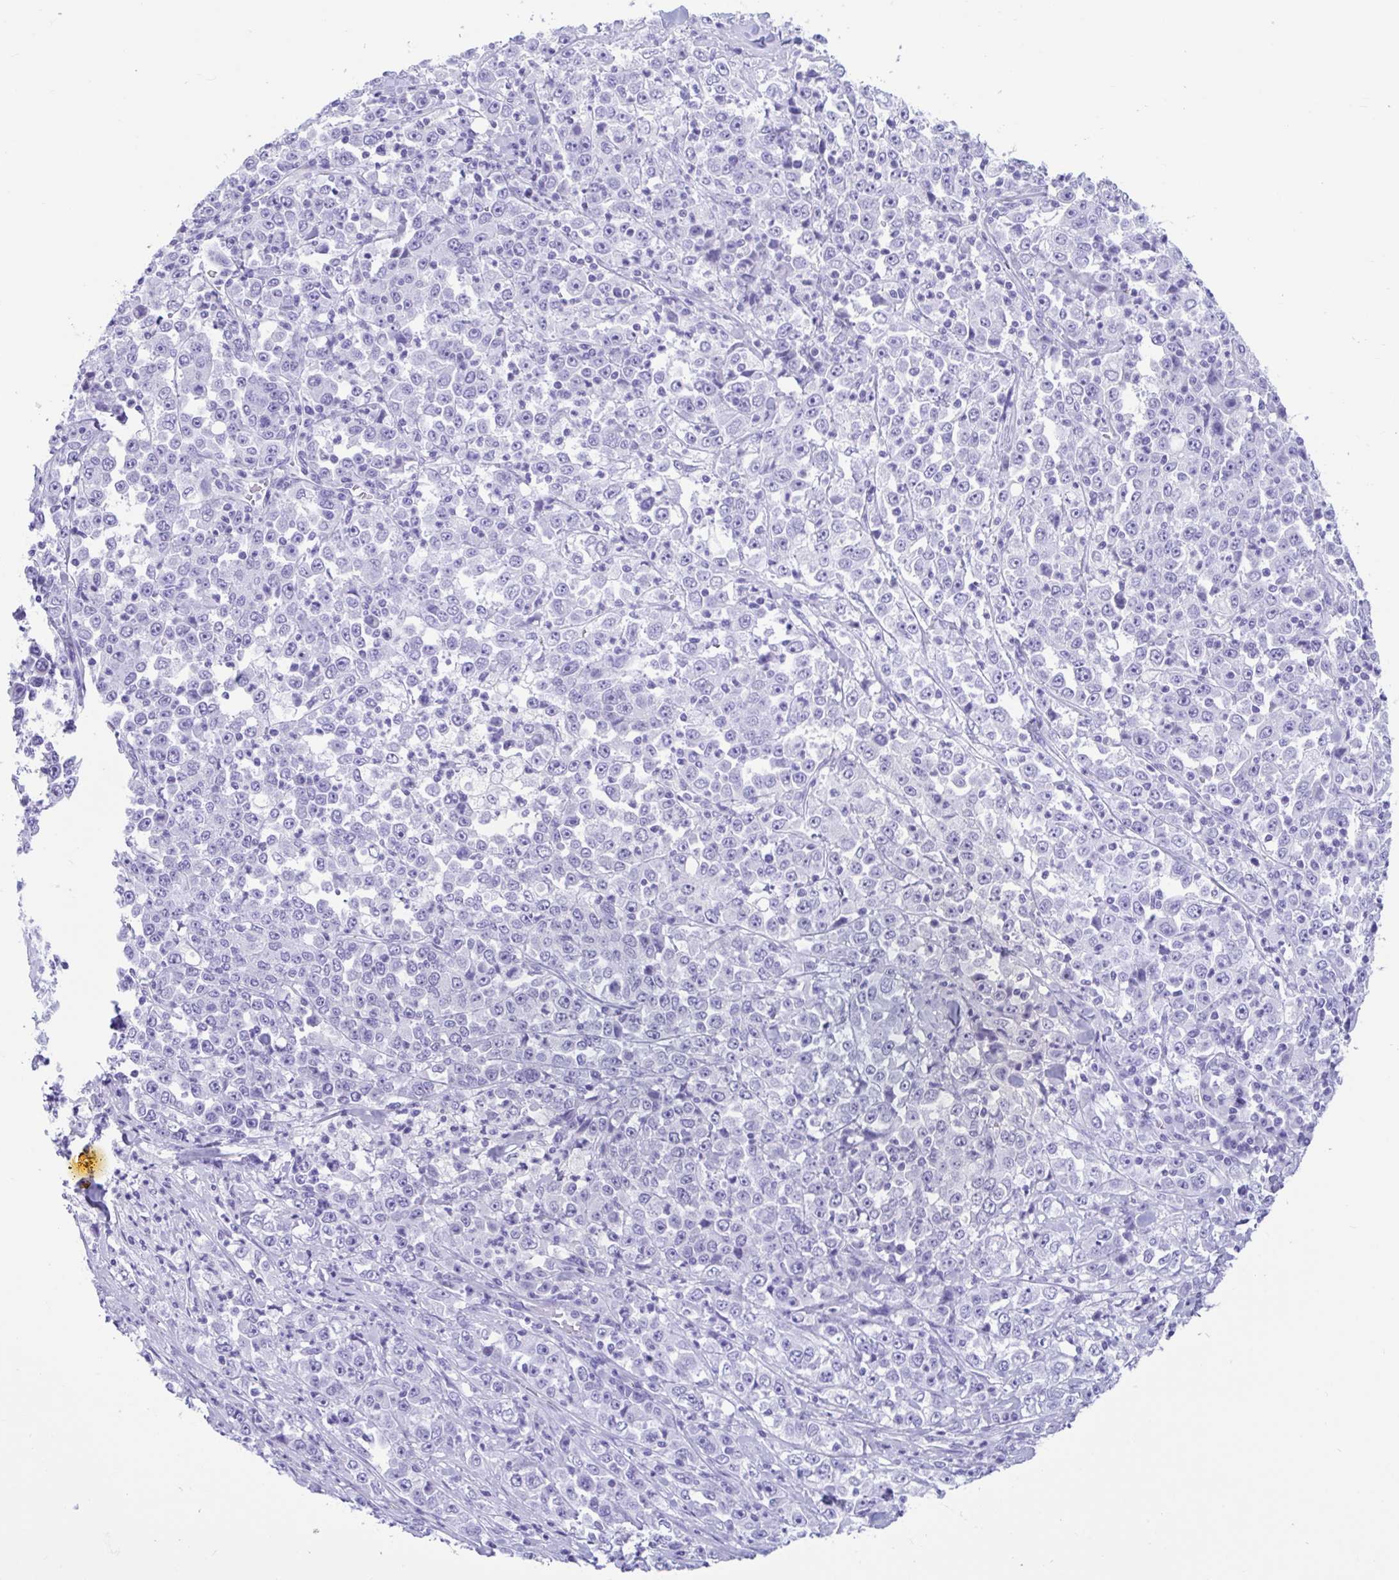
{"staining": {"intensity": "negative", "quantity": "none", "location": "none"}, "tissue": "stomach cancer", "cell_type": "Tumor cells", "image_type": "cancer", "snomed": [{"axis": "morphology", "description": "Normal tissue, NOS"}, {"axis": "morphology", "description": "Adenocarcinoma, NOS"}, {"axis": "topography", "description": "Stomach, upper"}, {"axis": "topography", "description": "Stomach"}], "caption": "Immunohistochemistry micrograph of neoplastic tissue: human stomach cancer (adenocarcinoma) stained with DAB (3,3'-diaminobenzidine) shows no significant protein expression in tumor cells.", "gene": "TMEM35A", "patient": {"sex": "male", "age": 59}}